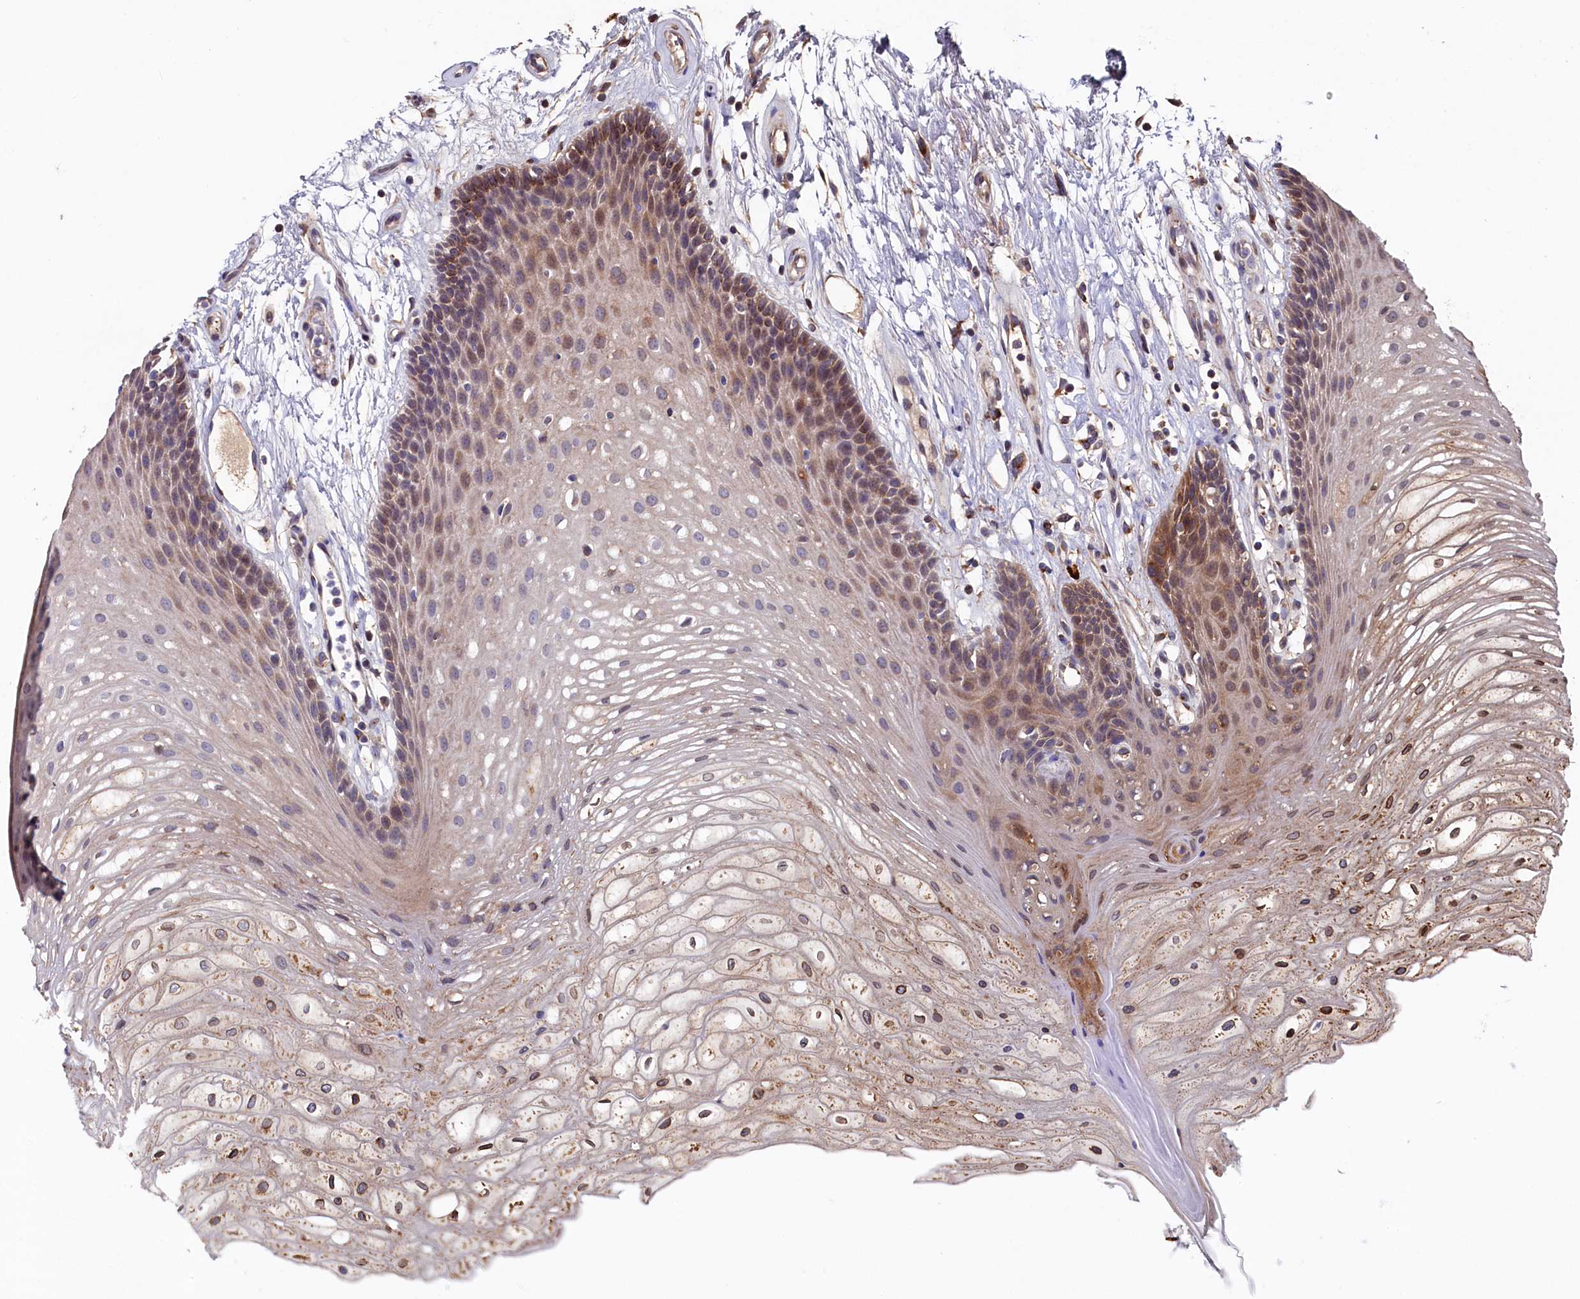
{"staining": {"intensity": "moderate", "quantity": "25%-75%", "location": "cytoplasmic/membranous,nuclear"}, "tissue": "oral mucosa", "cell_type": "Squamous epithelial cells", "image_type": "normal", "snomed": [{"axis": "morphology", "description": "Normal tissue, NOS"}, {"axis": "topography", "description": "Oral tissue"}], "caption": "Immunohistochemical staining of benign oral mucosa demonstrates medium levels of moderate cytoplasmic/membranous,nuclear positivity in approximately 25%-75% of squamous epithelial cells. (Brightfield microscopy of DAB IHC at high magnification).", "gene": "SLC12A4", "patient": {"sex": "female", "age": 80}}